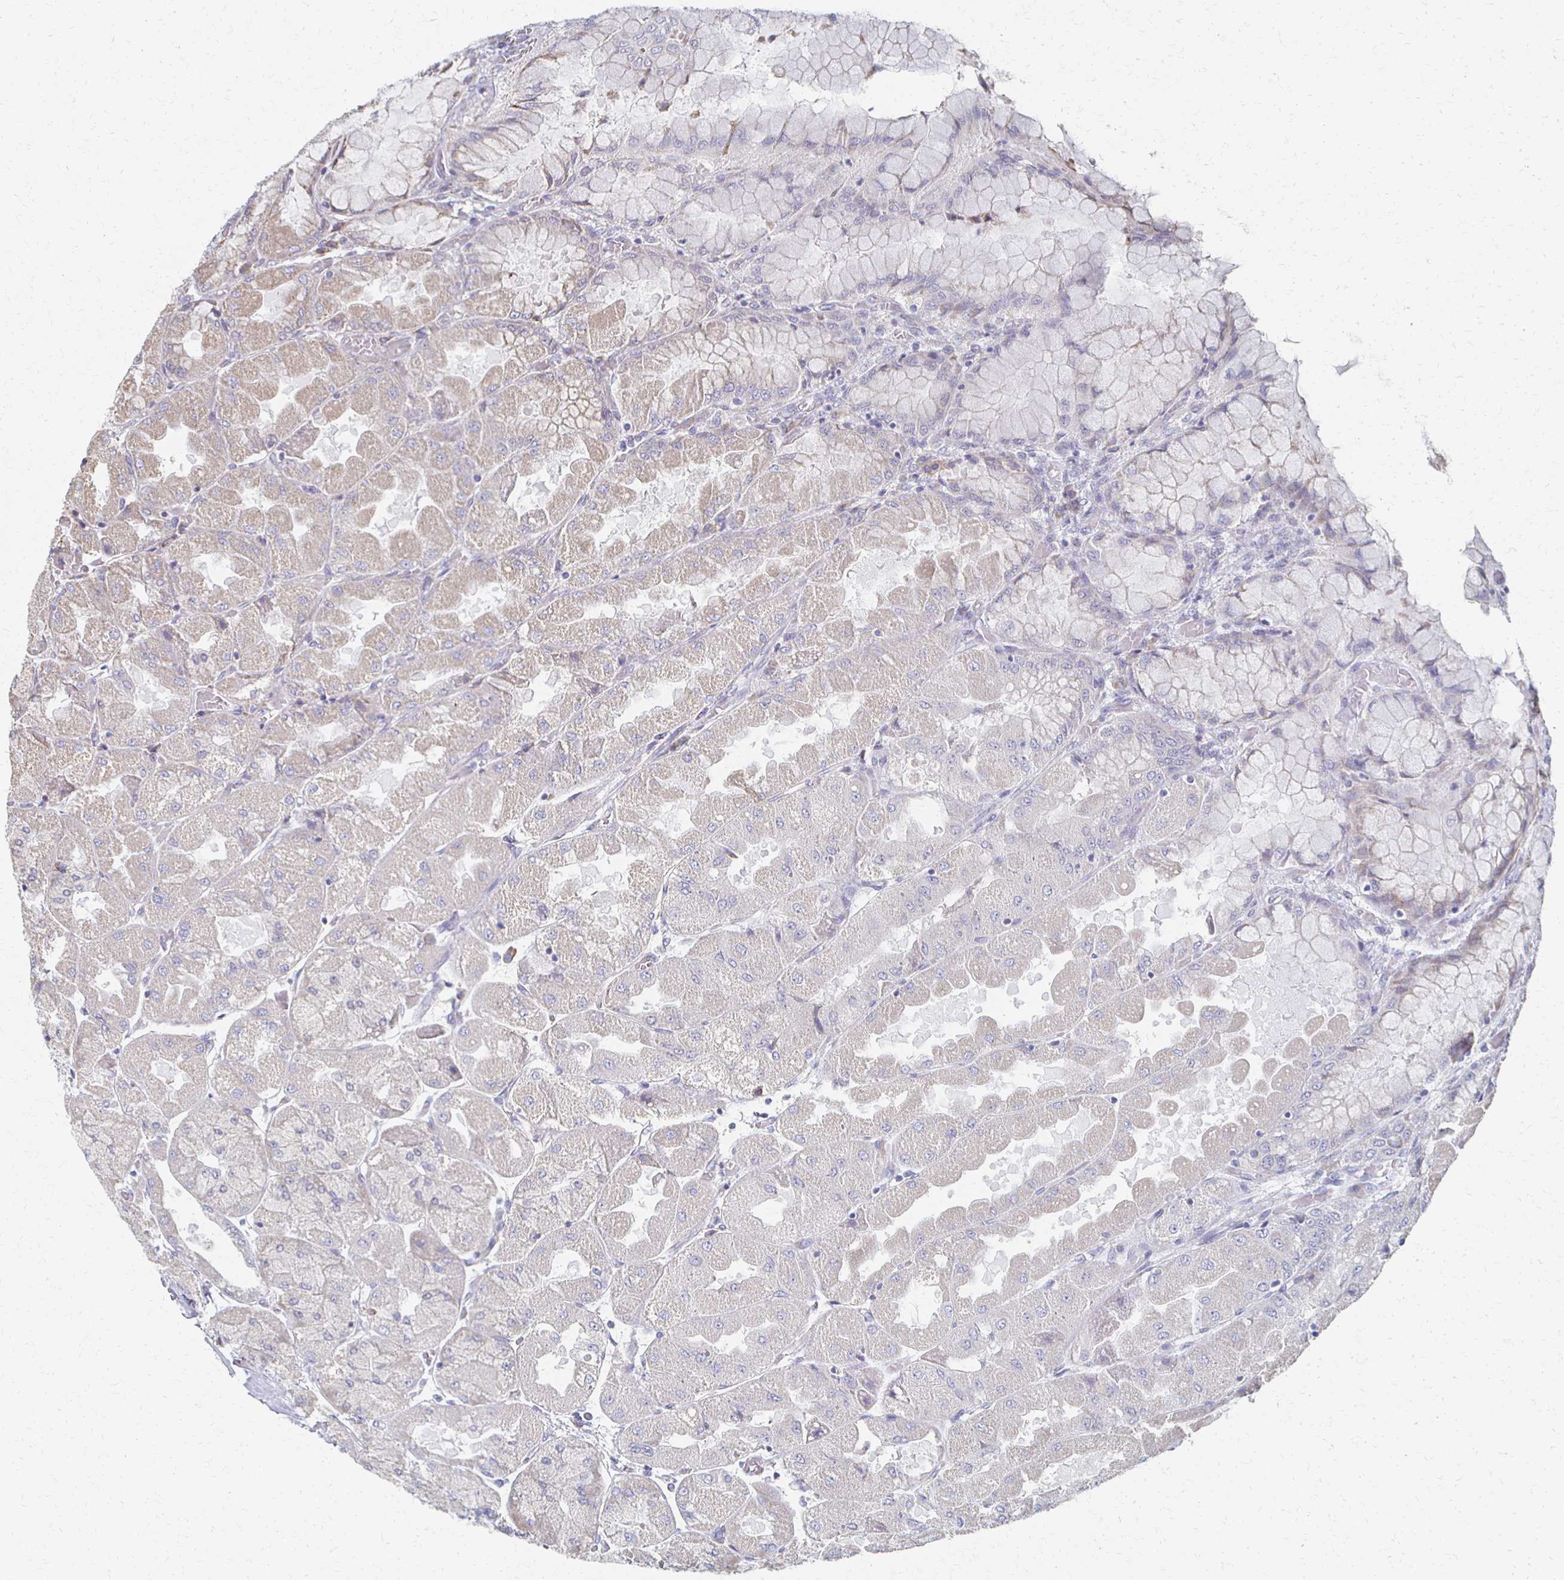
{"staining": {"intensity": "weak", "quantity": "<25%", "location": "cytoplasmic/membranous"}, "tissue": "stomach", "cell_type": "Glandular cells", "image_type": "normal", "snomed": [{"axis": "morphology", "description": "Normal tissue, NOS"}, {"axis": "topography", "description": "Stomach"}], "caption": "There is no significant positivity in glandular cells of stomach. (Brightfield microscopy of DAB immunohistochemistry (IHC) at high magnification).", "gene": "ATP1A3", "patient": {"sex": "female", "age": 61}}